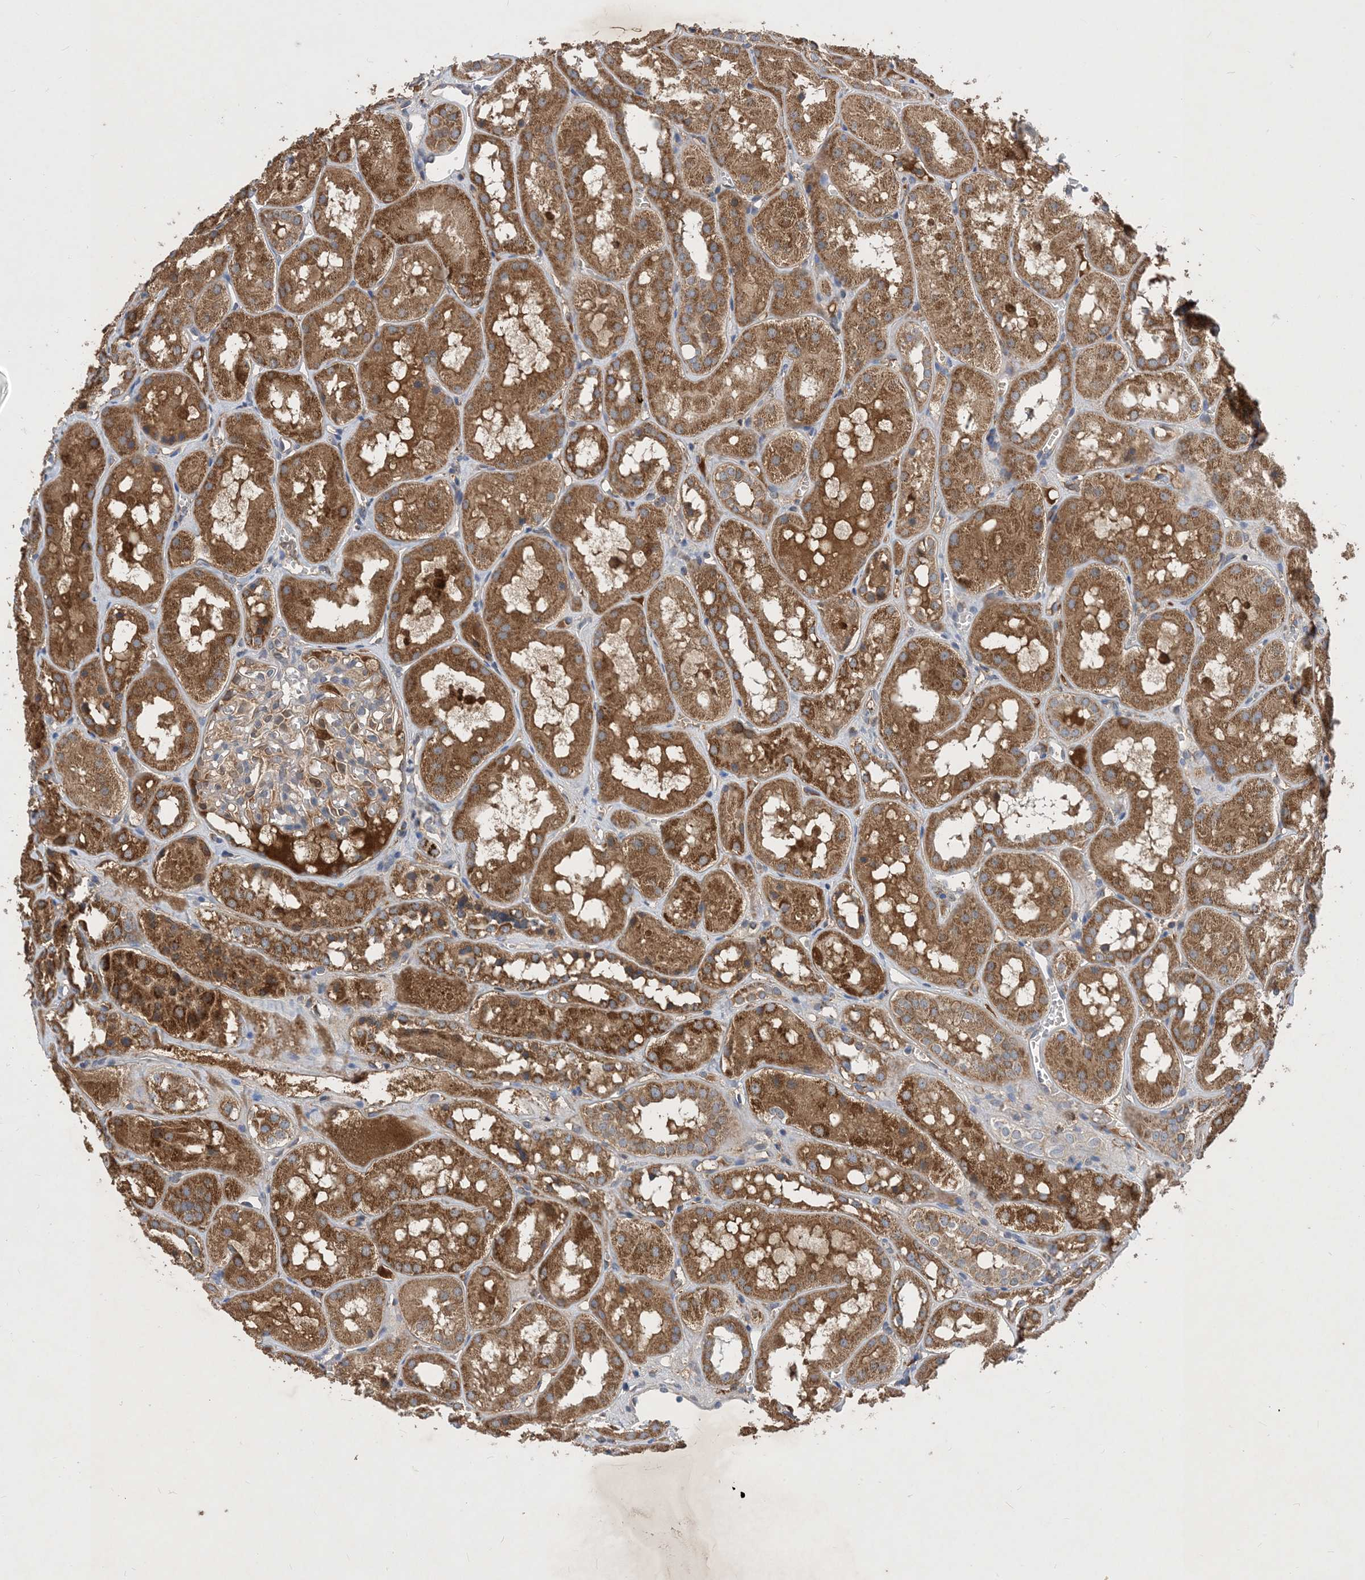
{"staining": {"intensity": "weak", "quantity": "25%-75%", "location": "cytoplasmic/membranous"}, "tissue": "kidney", "cell_type": "Cells in glomeruli", "image_type": "normal", "snomed": [{"axis": "morphology", "description": "Normal tissue, NOS"}, {"axis": "topography", "description": "Kidney"}], "caption": "Protein expression analysis of unremarkable kidney exhibits weak cytoplasmic/membranous staining in about 25%-75% of cells in glomeruli. Using DAB (3,3'-diaminobenzidine) (brown) and hematoxylin (blue) stains, captured at high magnification using brightfield microscopy.", "gene": "STK19", "patient": {"sex": "male", "age": 16}}